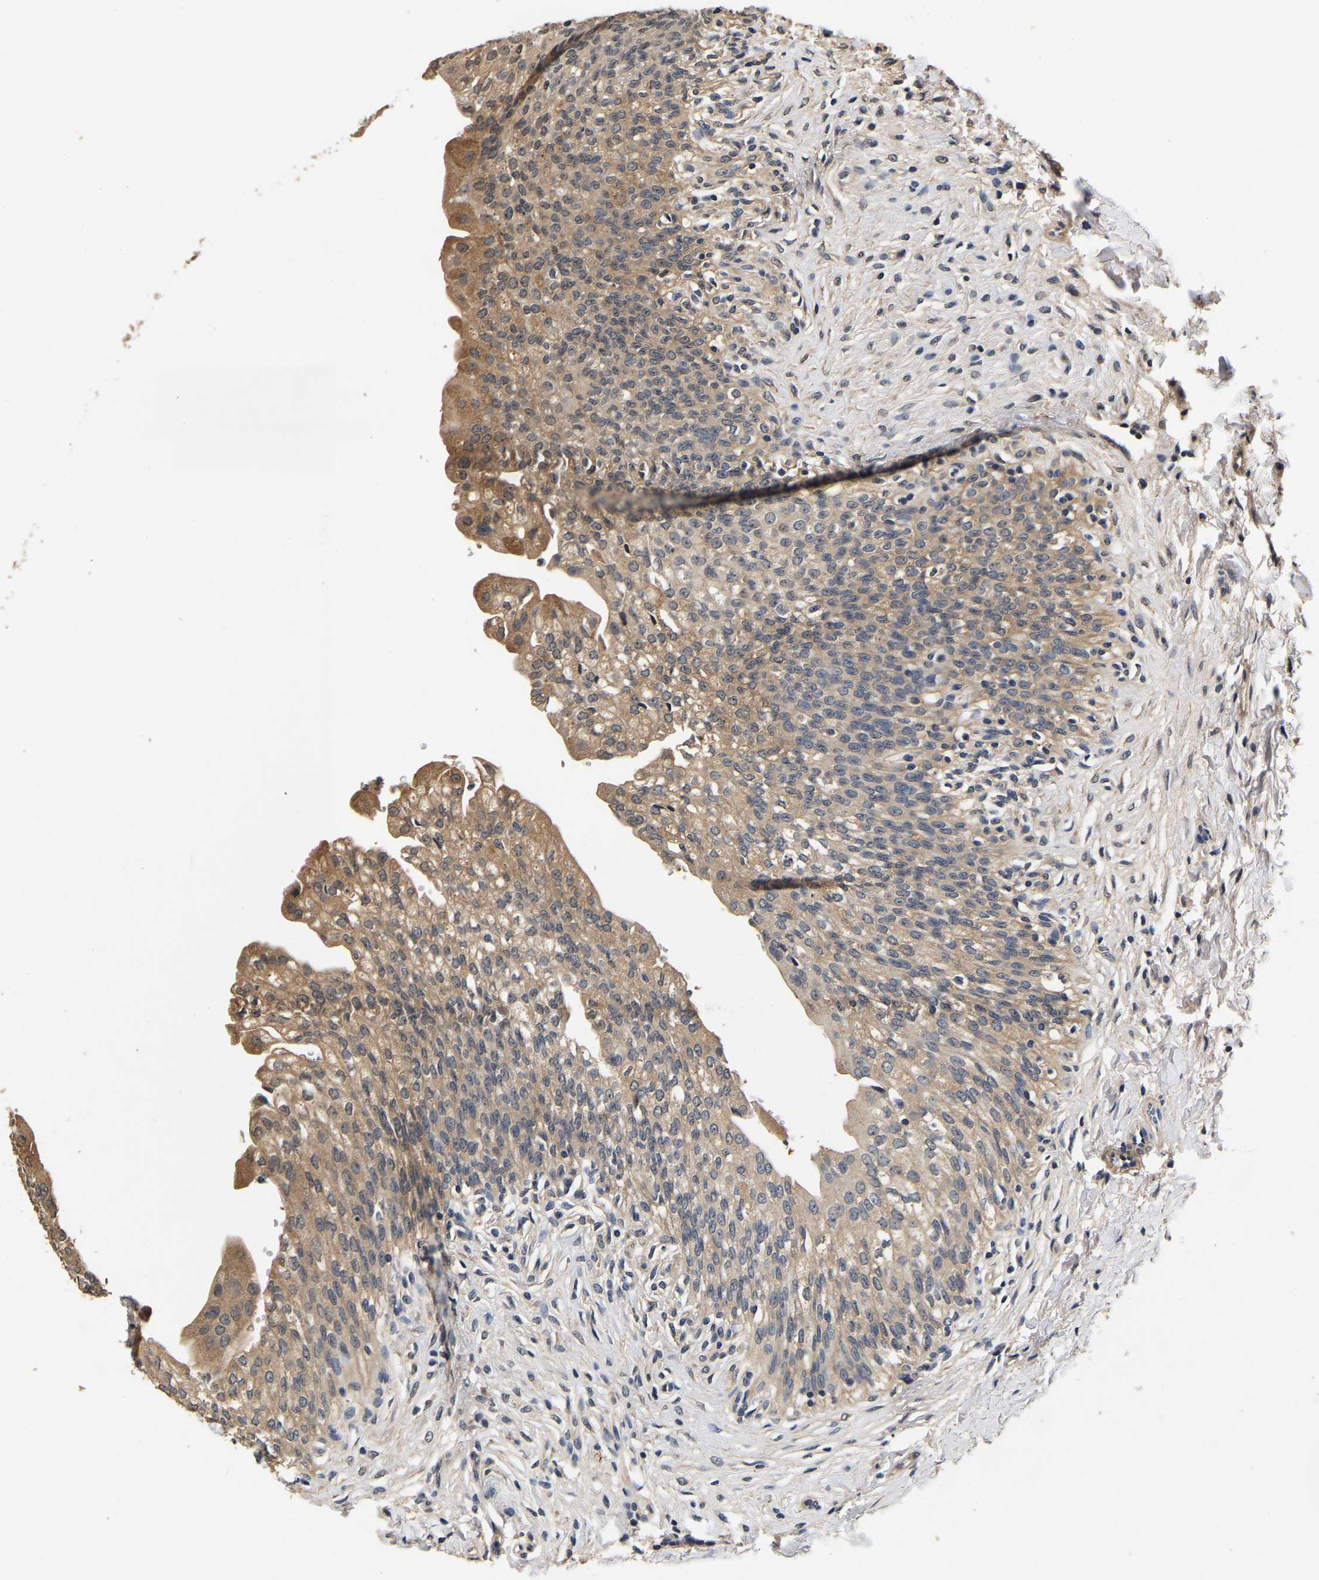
{"staining": {"intensity": "moderate", "quantity": ">75%", "location": "cytoplasmic/membranous,nuclear"}, "tissue": "urinary bladder", "cell_type": "Urothelial cells", "image_type": "normal", "snomed": [{"axis": "morphology", "description": "Urothelial carcinoma, High grade"}, {"axis": "topography", "description": "Urinary bladder"}], "caption": "Approximately >75% of urothelial cells in unremarkable urinary bladder reveal moderate cytoplasmic/membranous,nuclear protein positivity as visualized by brown immunohistochemical staining.", "gene": "RUVBL1", "patient": {"sex": "male", "age": 46}}